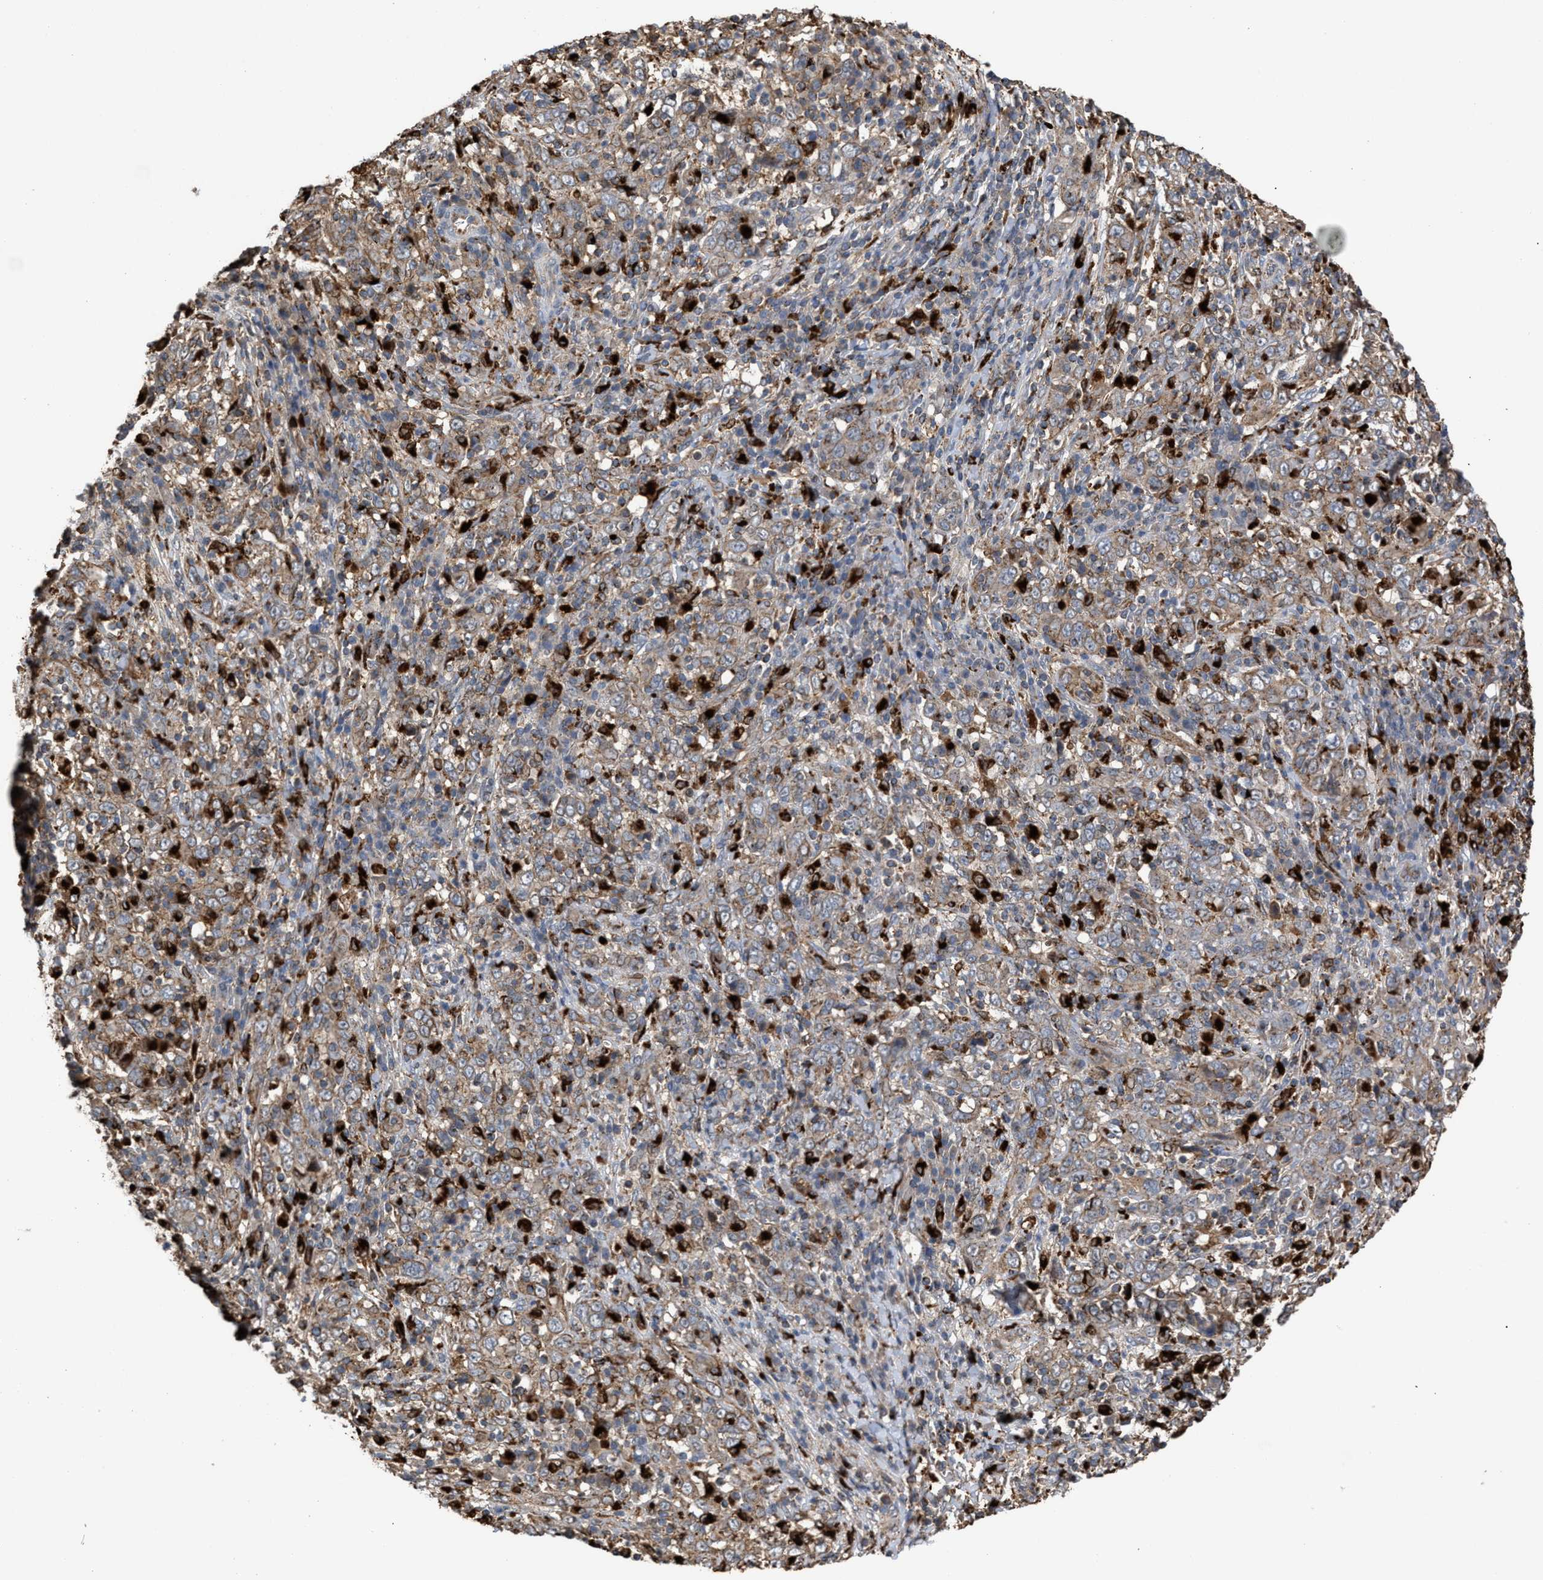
{"staining": {"intensity": "weak", "quantity": ">75%", "location": "cytoplasmic/membranous"}, "tissue": "cervical cancer", "cell_type": "Tumor cells", "image_type": "cancer", "snomed": [{"axis": "morphology", "description": "Squamous cell carcinoma, NOS"}, {"axis": "topography", "description": "Cervix"}], "caption": "Brown immunohistochemical staining in human squamous cell carcinoma (cervical) reveals weak cytoplasmic/membranous staining in about >75% of tumor cells.", "gene": "ELMO3", "patient": {"sex": "female", "age": 46}}